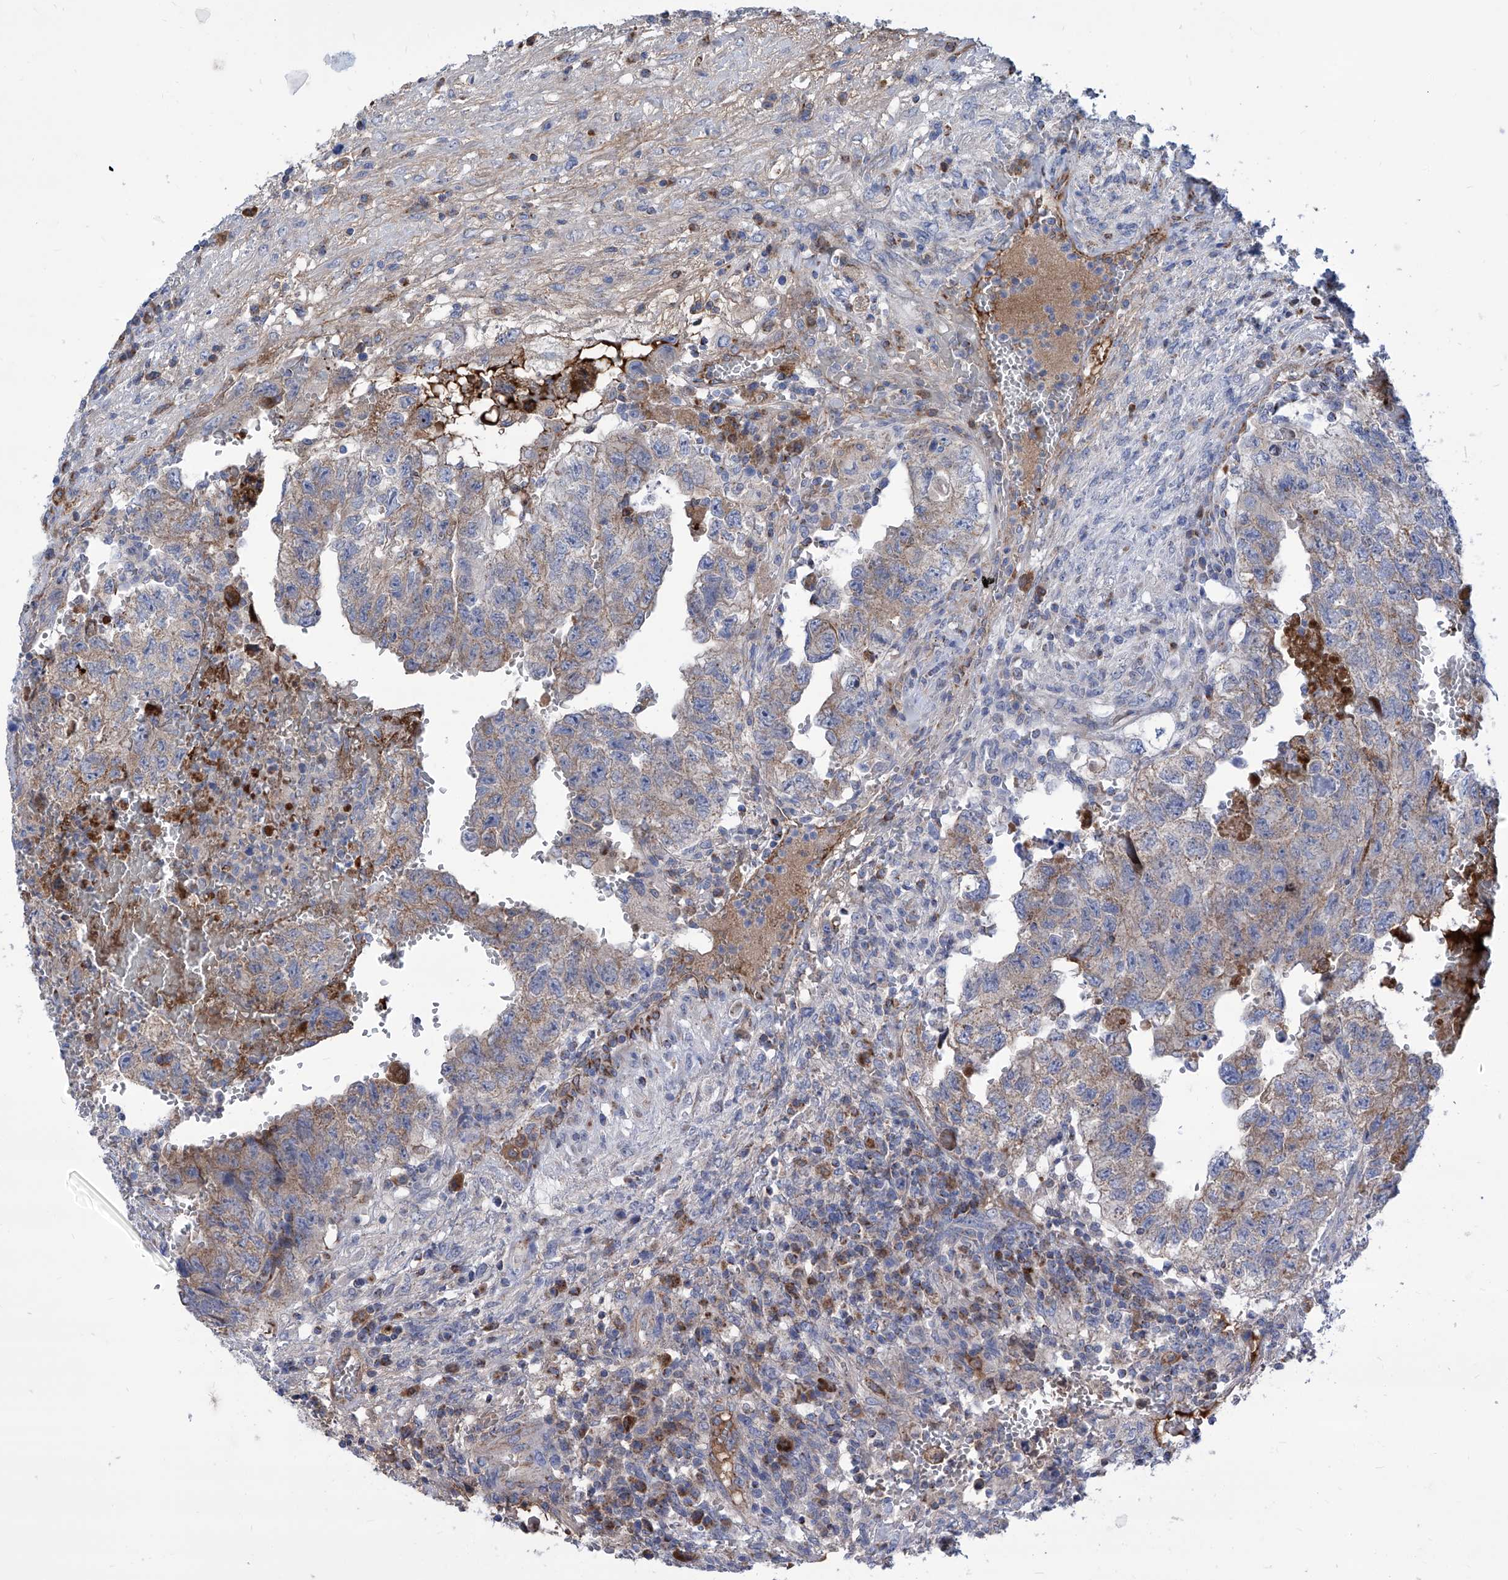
{"staining": {"intensity": "weak", "quantity": "25%-75%", "location": "cytoplasmic/membranous"}, "tissue": "testis cancer", "cell_type": "Tumor cells", "image_type": "cancer", "snomed": [{"axis": "morphology", "description": "Carcinoma, Embryonal, NOS"}, {"axis": "topography", "description": "Testis"}], "caption": "High-magnification brightfield microscopy of testis embryonal carcinoma stained with DAB (3,3'-diaminobenzidine) (brown) and counterstained with hematoxylin (blue). tumor cells exhibit weak cytoplasmic/membranous expression is appreciated in about25%-75% of cells. The staining was performed using DAB, with brown indicating positive protein expression. Nuclei are stained blue with hematoxylin.", "gene": "SRBD1", "patient": {"sex": "male", "age": 36}}